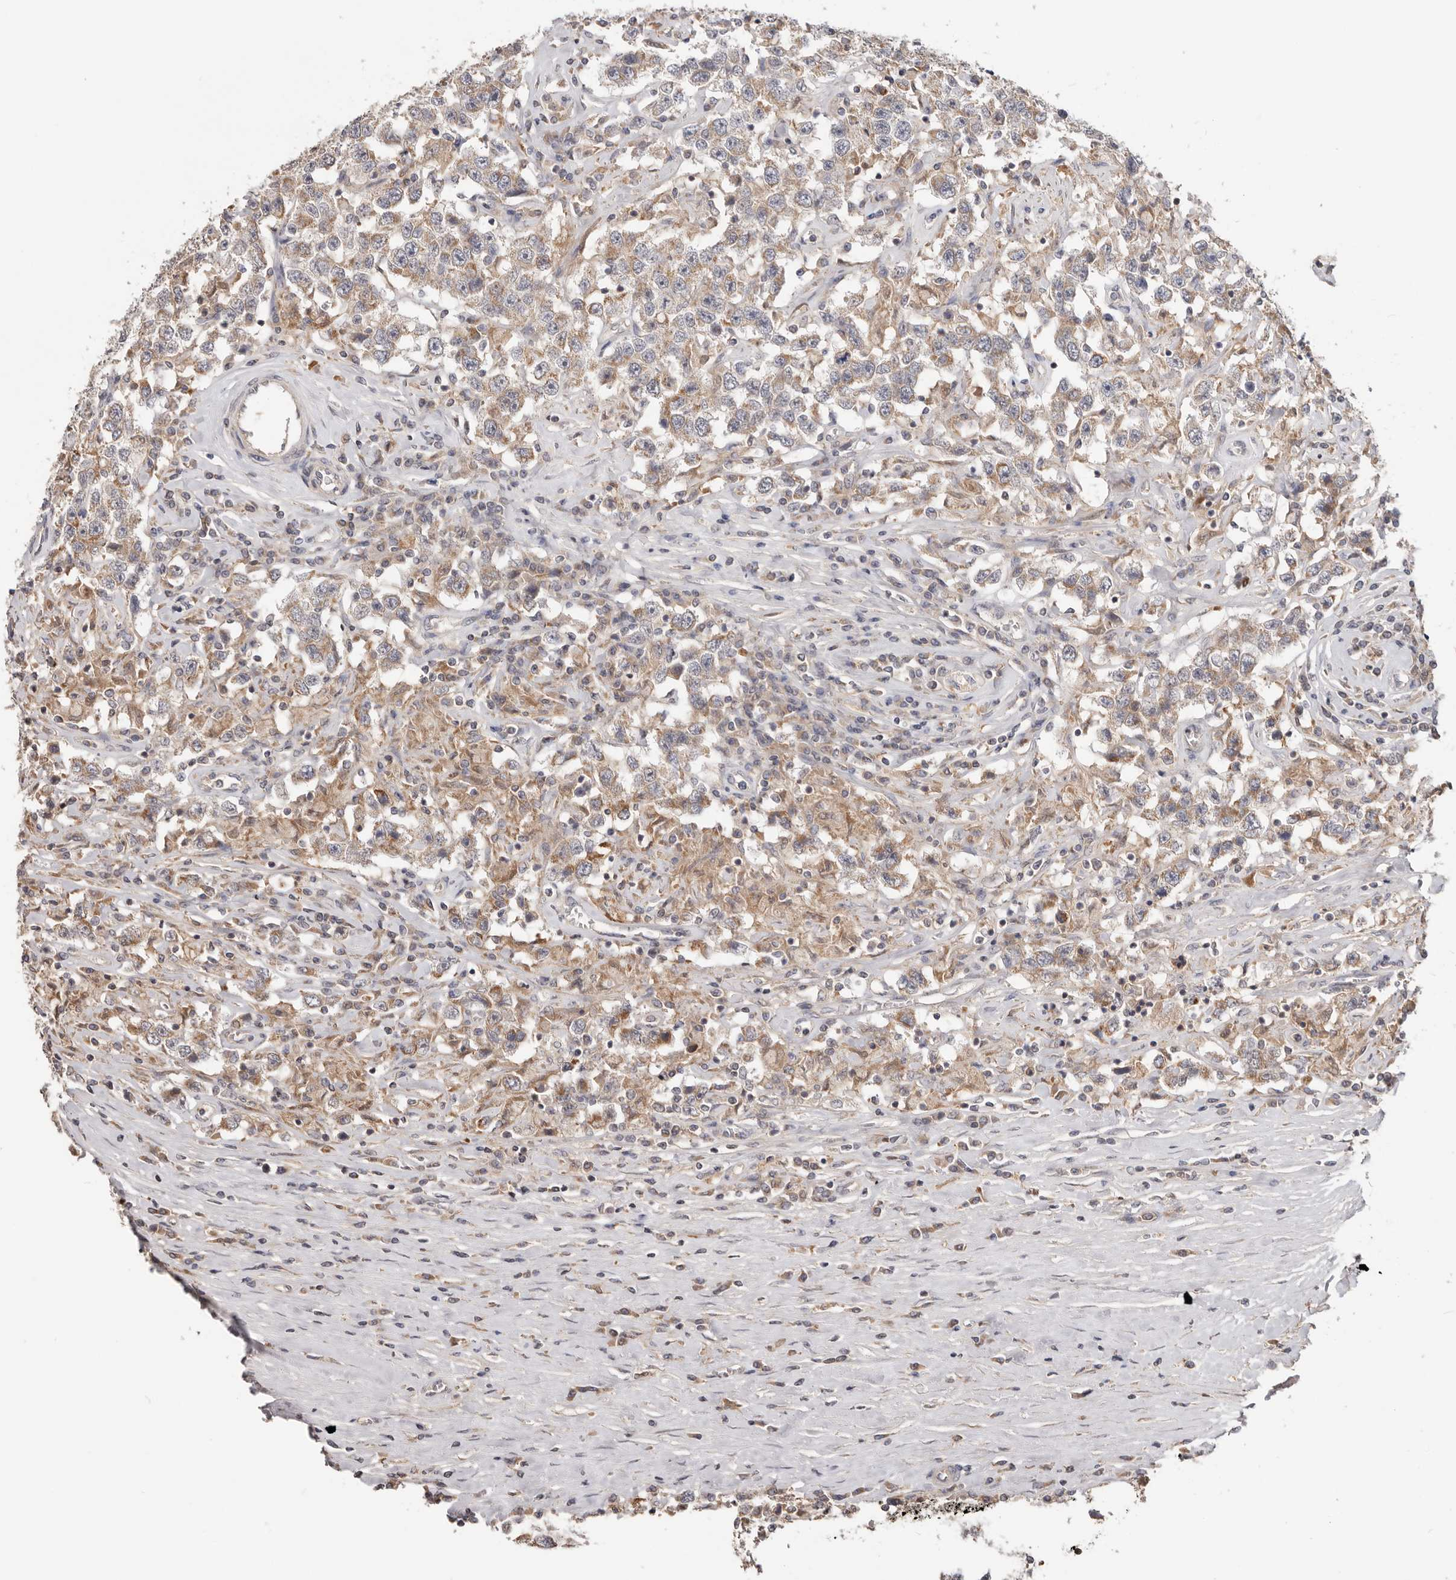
{"staining": {"intensity": "weak", "quantity": ">75%", "location": "cytoplasmic/membranous"}, "tissue": "testis cancer", "cell_type": "Tumor cells", "image_type": "cancer", "snomed": [{"axis": "morphology", "description": "Seminoma, NOS"}, {"axis": "topography", "description": "Testis"}], "caption": "Testis seminoma tissue reveals weak cytoplasmic/membranous positivity in about >75% of tumor cells The protein of interest is stained brown, and the nuclei are stained in blue (DAB IHC with brightfield microscopy, high magnification).", "gene": "LRP6", "patient": {"sex": "male", "age": 41}}